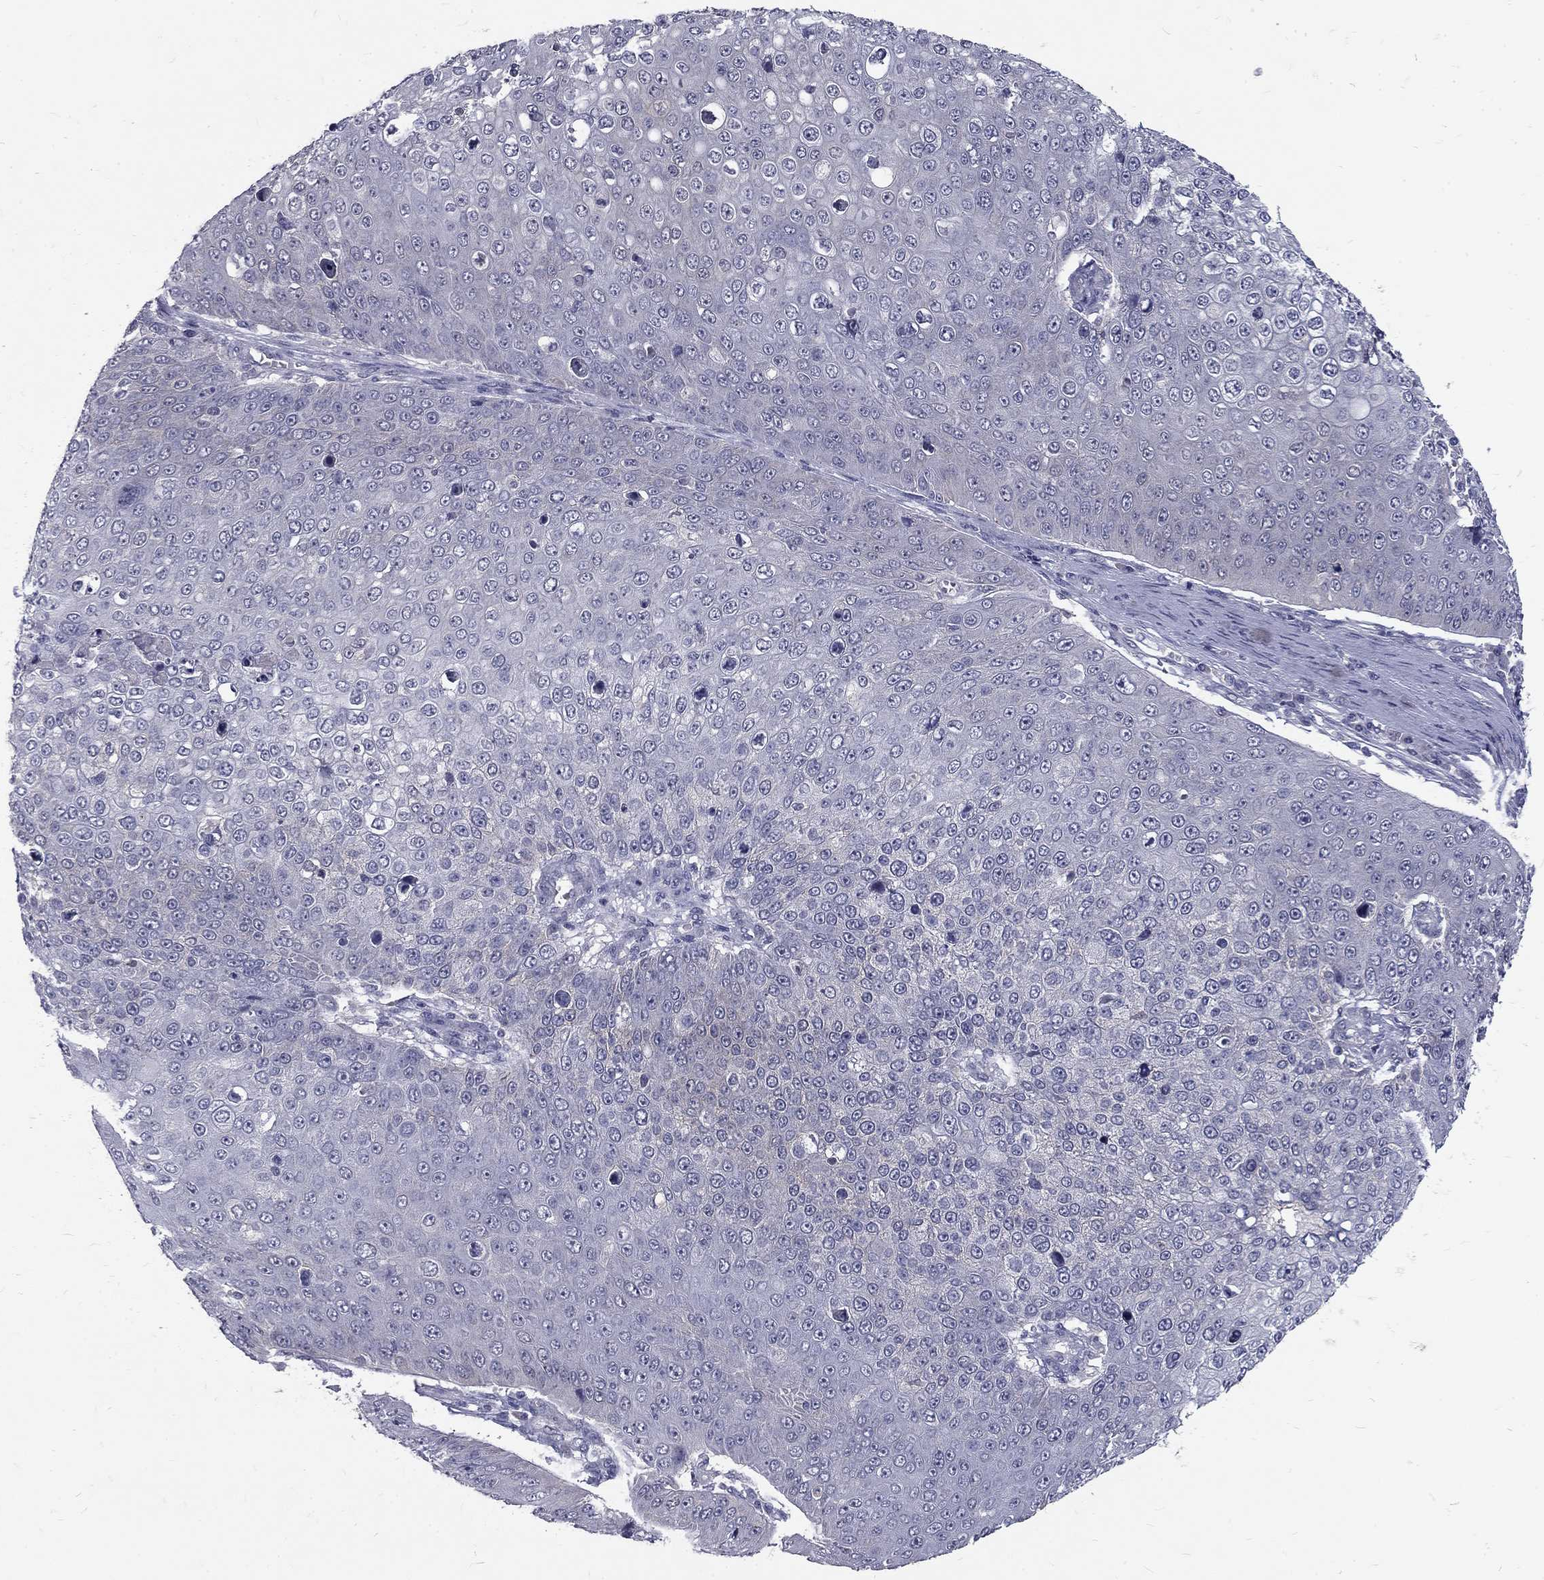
{"staining": {"intensity": "weak", "quantity": "<25%", "location": "cytoplasmic/membranous"}, "tissue": "skin cancer", "cell_type": "Tumor cells", "image_type": "cancer", "snomed": [{"axis": "morphology", "description": "Squamous cell carcinoma, NOS"}, {"axis": "topography", "description": "Skin"}], "caption": "A high-resolution image shows immunohistochemistry (IHC) staining of skin cancer, which shows no significant expression in tumor cells. Brightfield microscopy of immunohistochemistry (IHC) stained with DAB (3,3'-diaminobenzidine) (brown) and hematoxylin (blue), captured at high magnification.", "gene": "NOS1", "patient": {"sex": "male", "age": 71}}